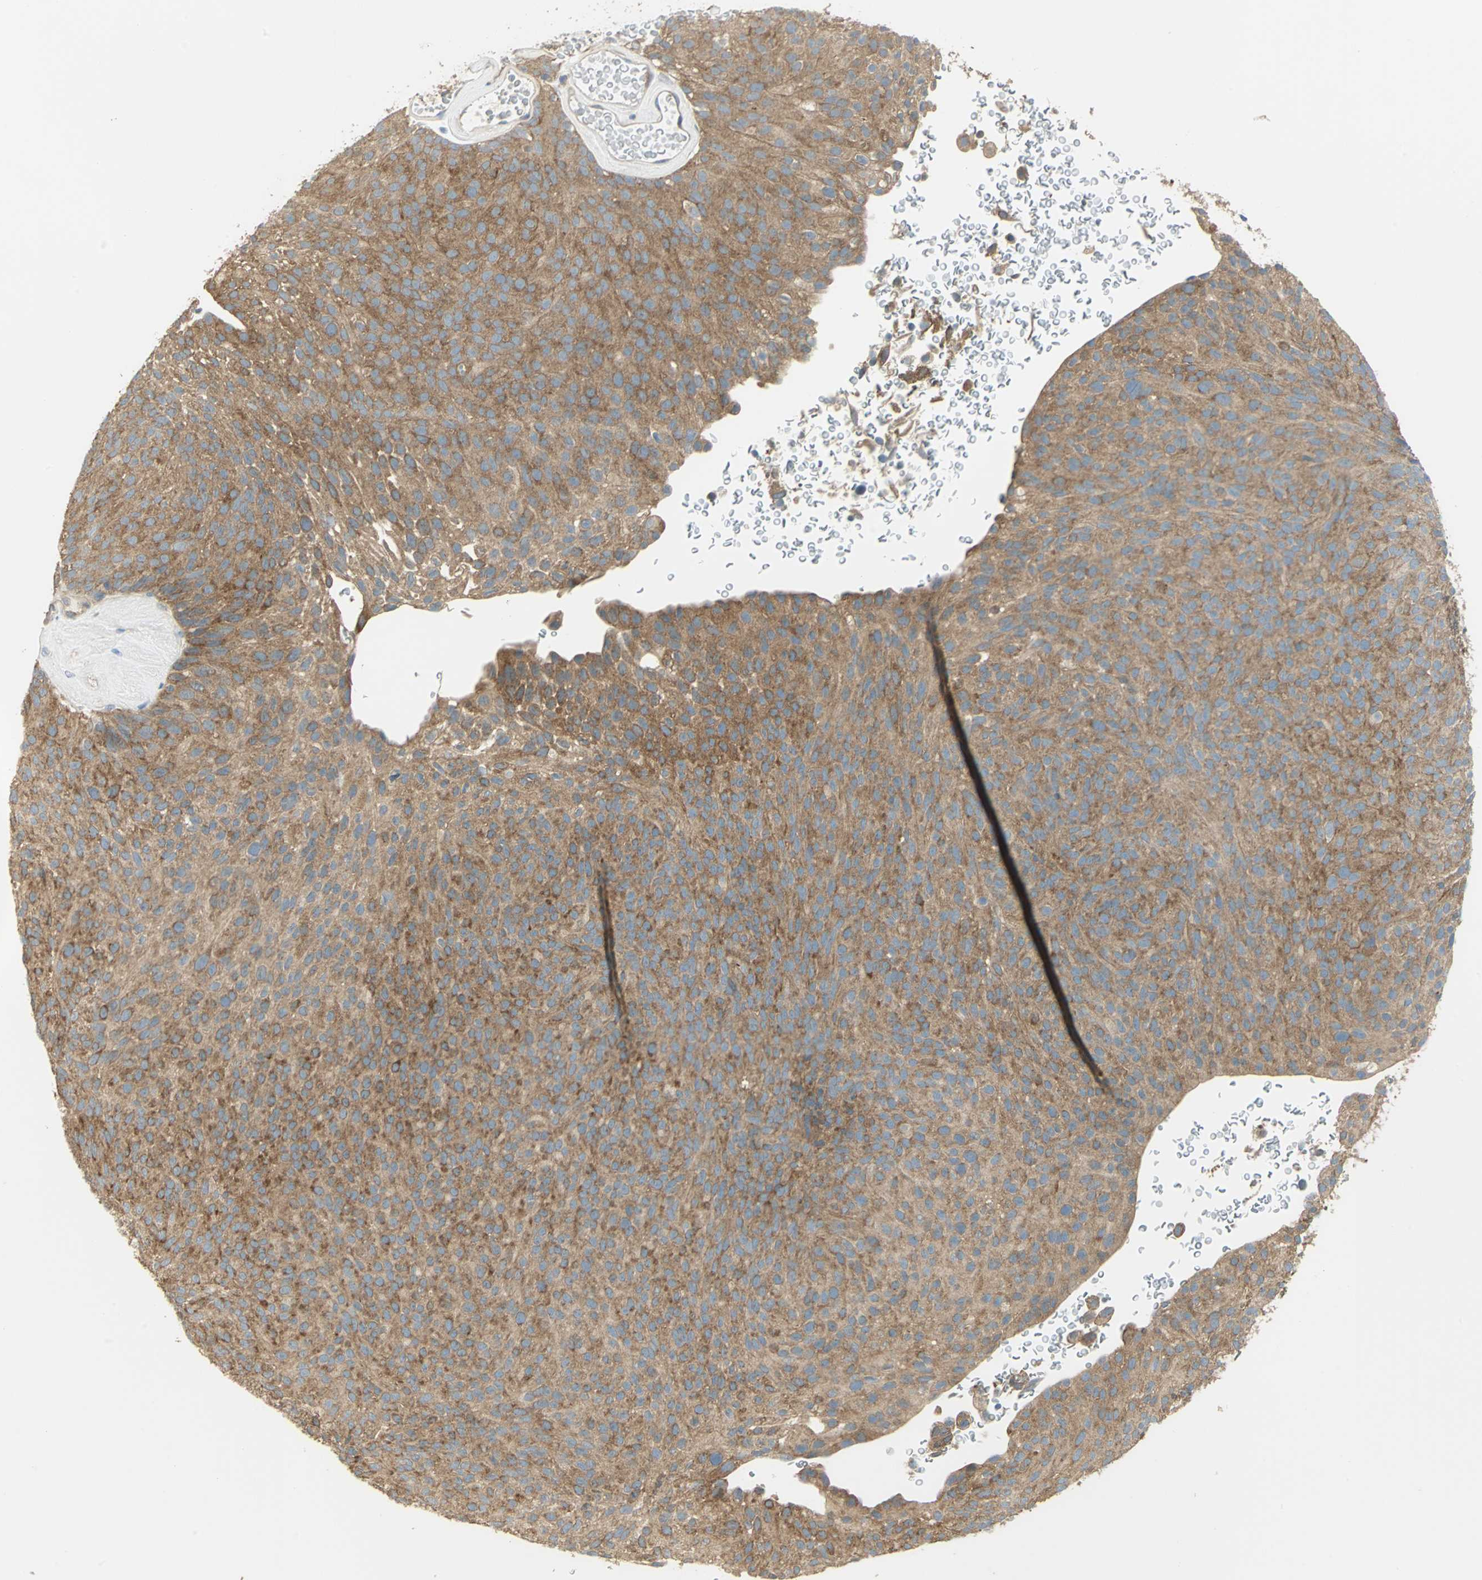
{"staining": {"intensity": "strong", "quantity": ">75%", "location": "cytoplasmic/membranous"}, "tissue": "urothelial cancer", "cell_type": "Tumor cells", "image_type": "cancer", "snomed": [{"axis": "morphology", "description": "Urothelial carcinoma, Low grade"}, {"axis": "topography", "description": "Urinary bladder"}], "caption": "Urothelial cancer stained with a brown dye shows strong cytoplasmic/membranous positive positivity in about >75% of tumor cells.", "gene": "SHC2", "patient": {"sex": "male", "age": 78}}